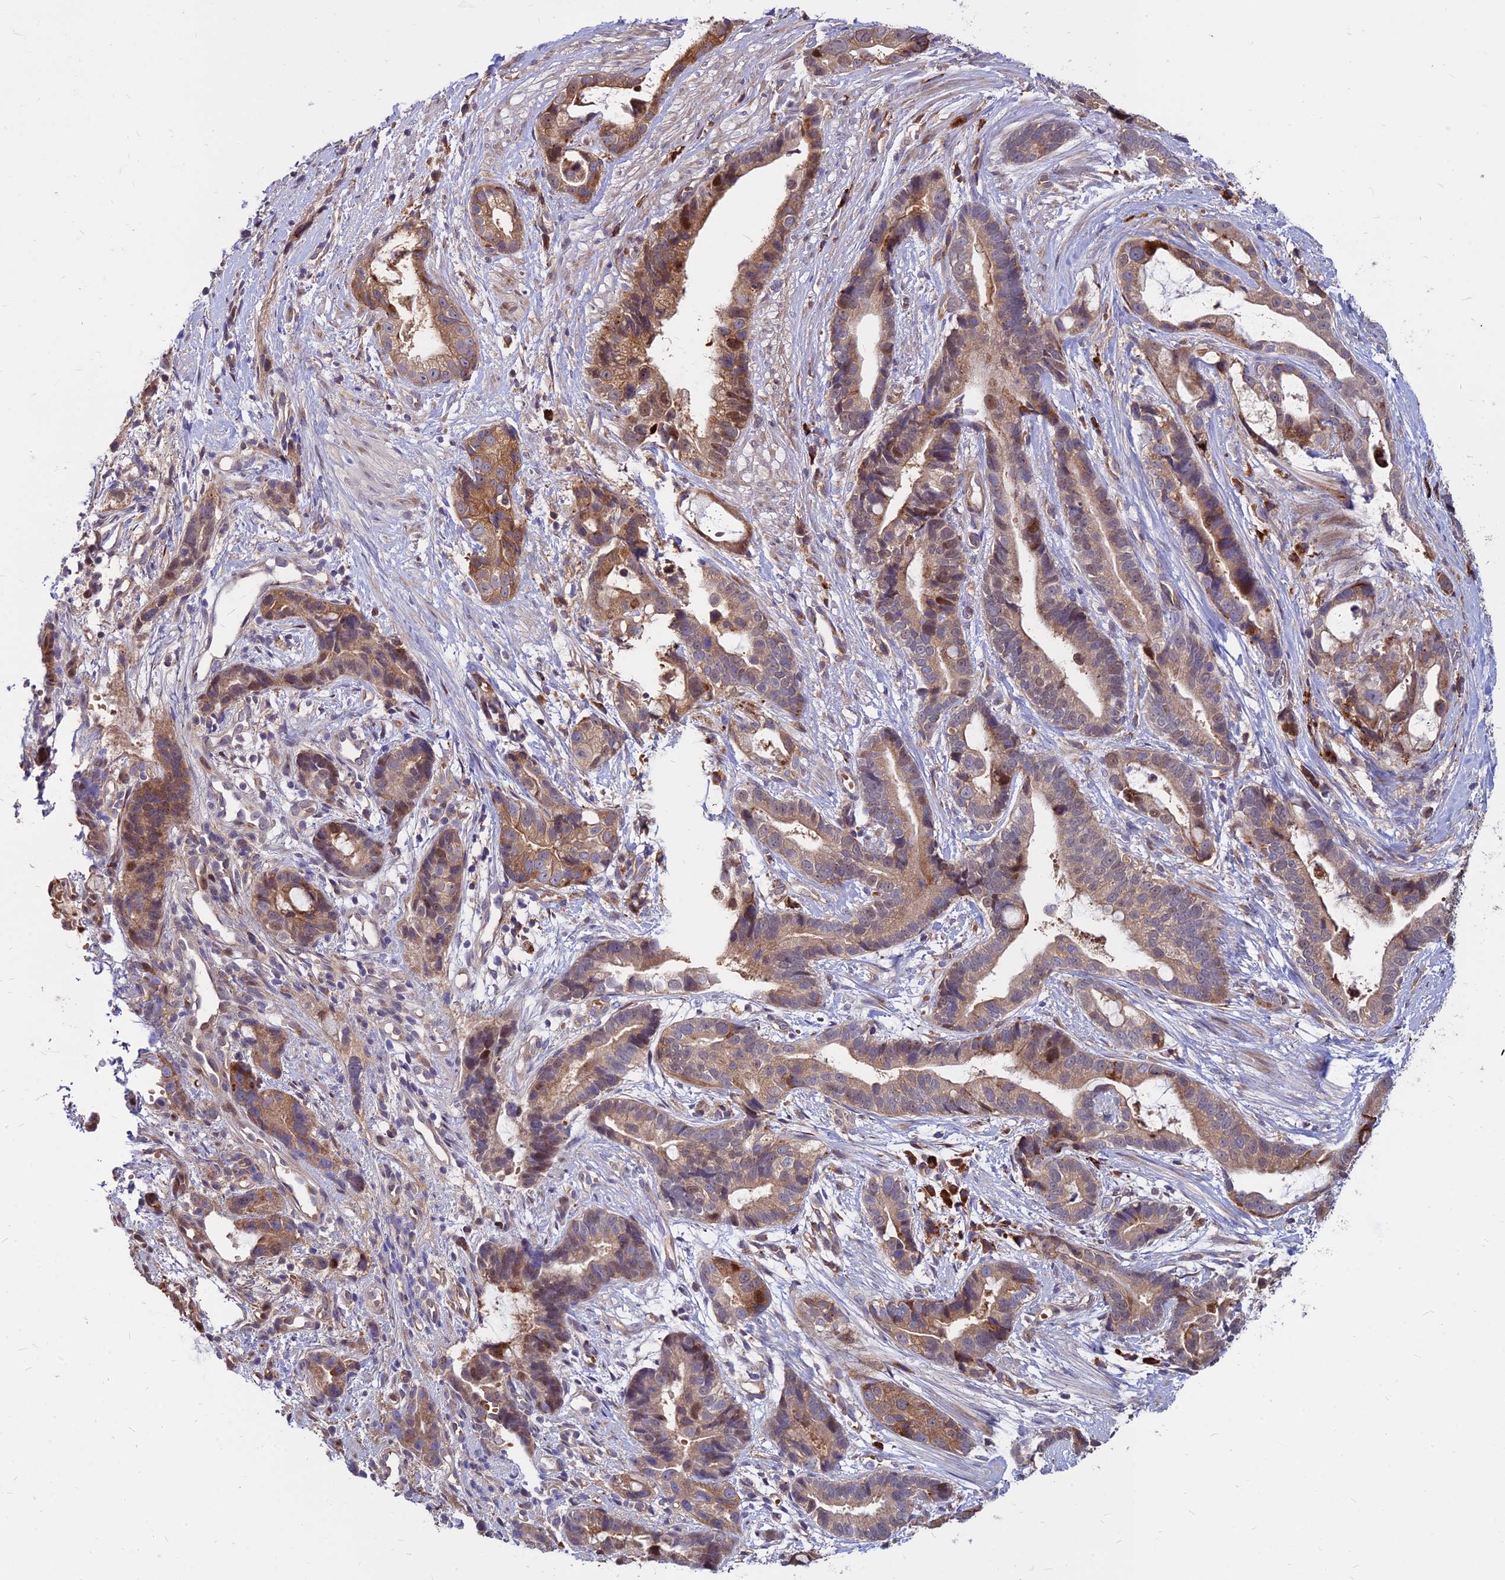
{"staining": {"intensity": "moderate", "quantity": ">75%", "location": "cytoplasmic/membranous,nuclear"}, "tissue": "stomach cancer", "cell_type": "Tumor cells", "image_type": "cancer", "snomed": [{"axis": "morphology", "description": "Adenocarcinoma, NOS"}, {"axis": "topography", "description": "Stomach"}], "caption": "Tumor cells exhibit medium levels of moderate cytoplasmic/membranous and nuclear staining in approximately >75% of cells in human stomach adenocarcinoma.", "gene": "CCT6B", "patient": {"sex": "male", "age": 55}}